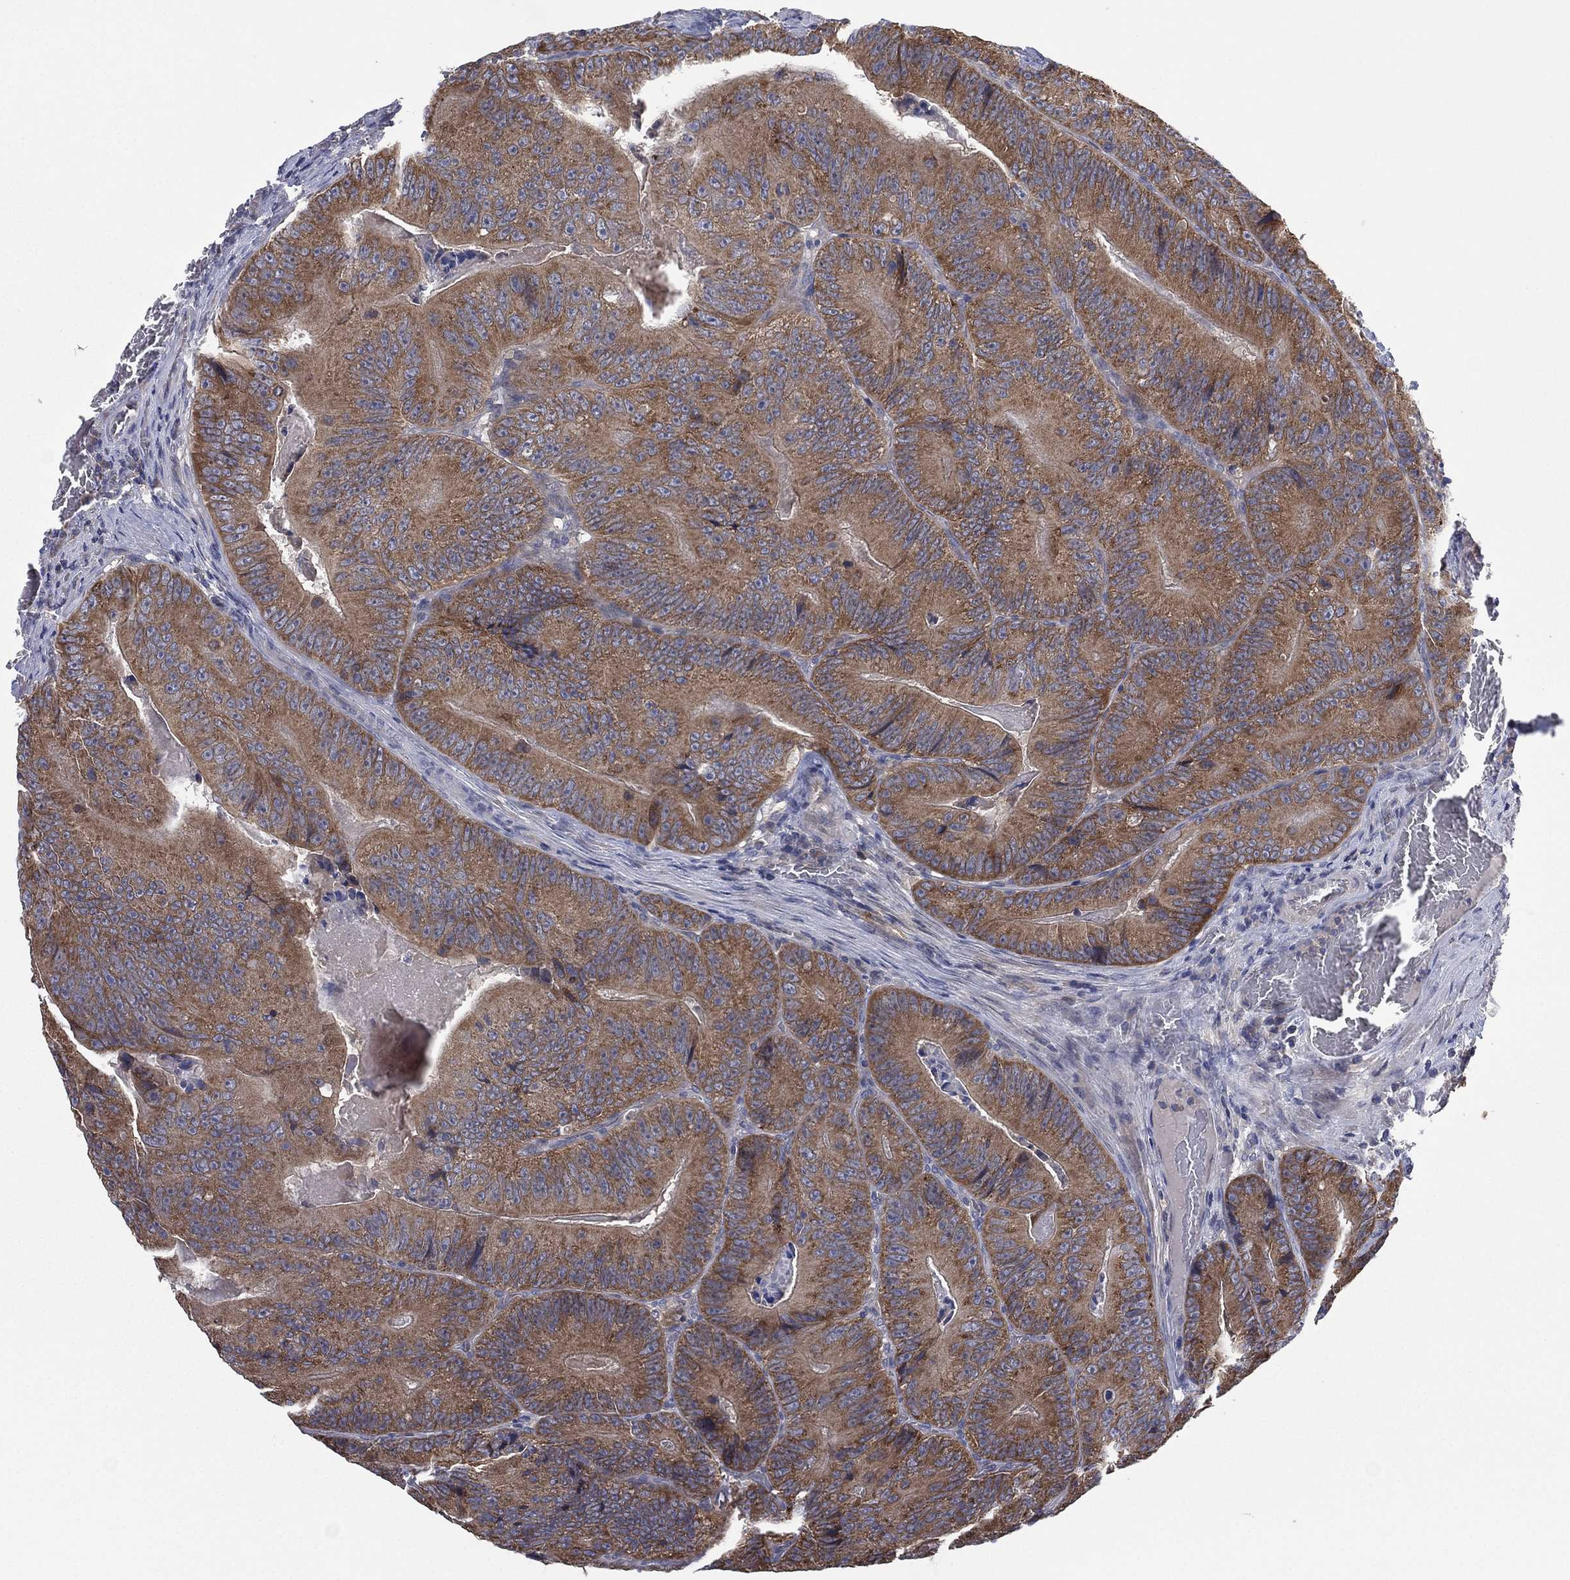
{"staining": {"intensity": "moderate", "quantity": ">75%", "location": "cytoplasmic/membranous"}, "tissue": "colorectal cancer", "cell_type": "Tumor cells", "image_type": "cancer", "snomed": [{"axis": "morphology", "description": "Adenocarcinoma, NOS"}, {"axis": "topography", "description": "Colon"}], "caption": "Colorectal adenocarcinoma stained with a brown dye displays moderate cytoplasmic/membranous positive positivity in approximately >75% of tumor cells.", "gene": "MPP7", "patient": {"sex": "female", "age": 86}}